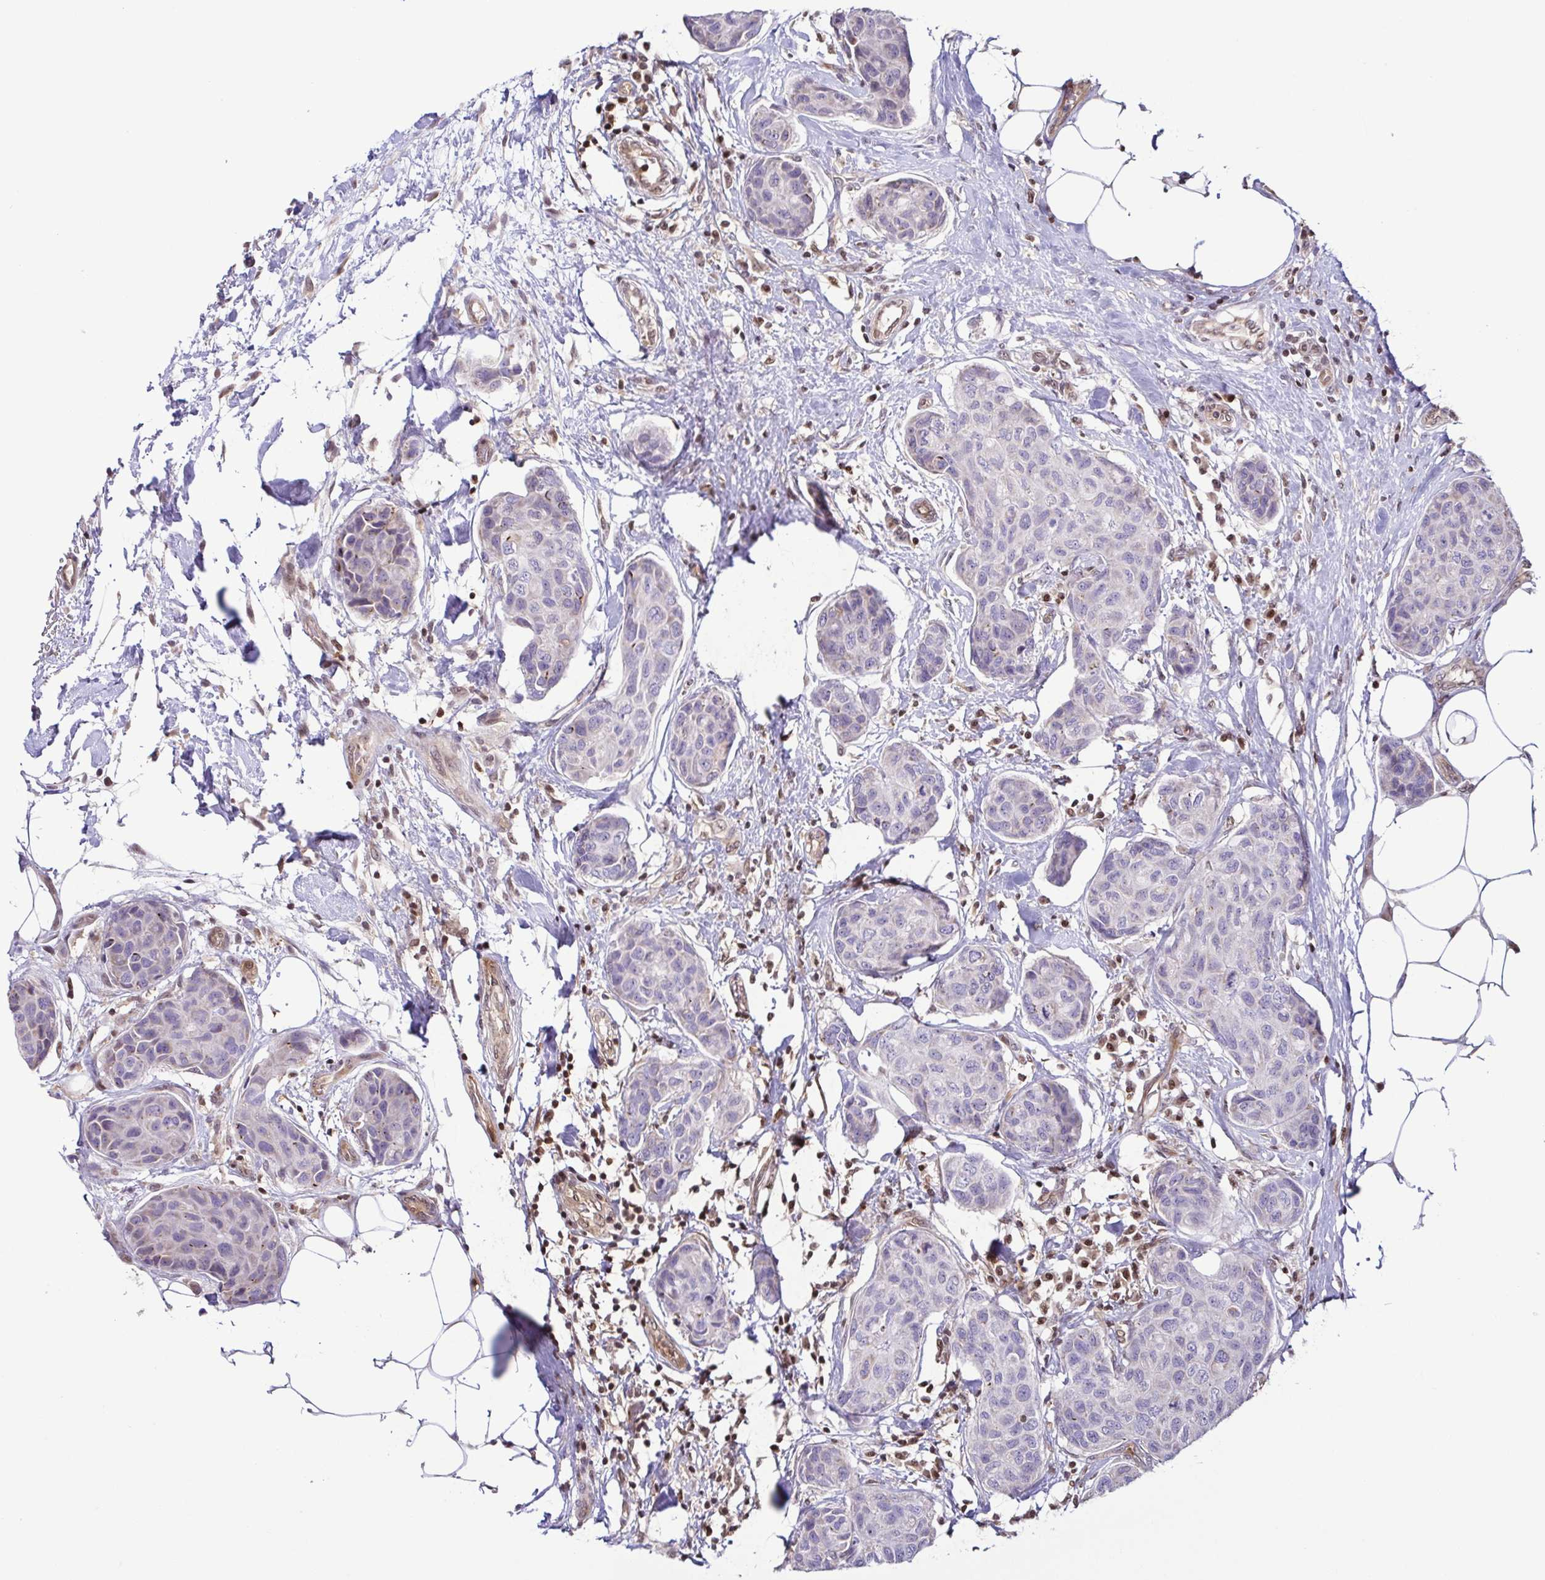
{"staining": {"intensity": "negative", "quantity": "none", "location": "none"}, "tissue": "breast cancer", "cell_type": "Tumor cells", "image_type": "cancer", "snomed": [{"axis": "morphology", "description": "Duct carcinoma"}, {"axis": "topography", "description": "Breast"}], "caption": "Histopathology image shows no protein staining in tumor cells of breast infiltrating ductal carcinoma tissue.", "gene": "PSMB9", "patient": {"sex": "female", "age": 80}}